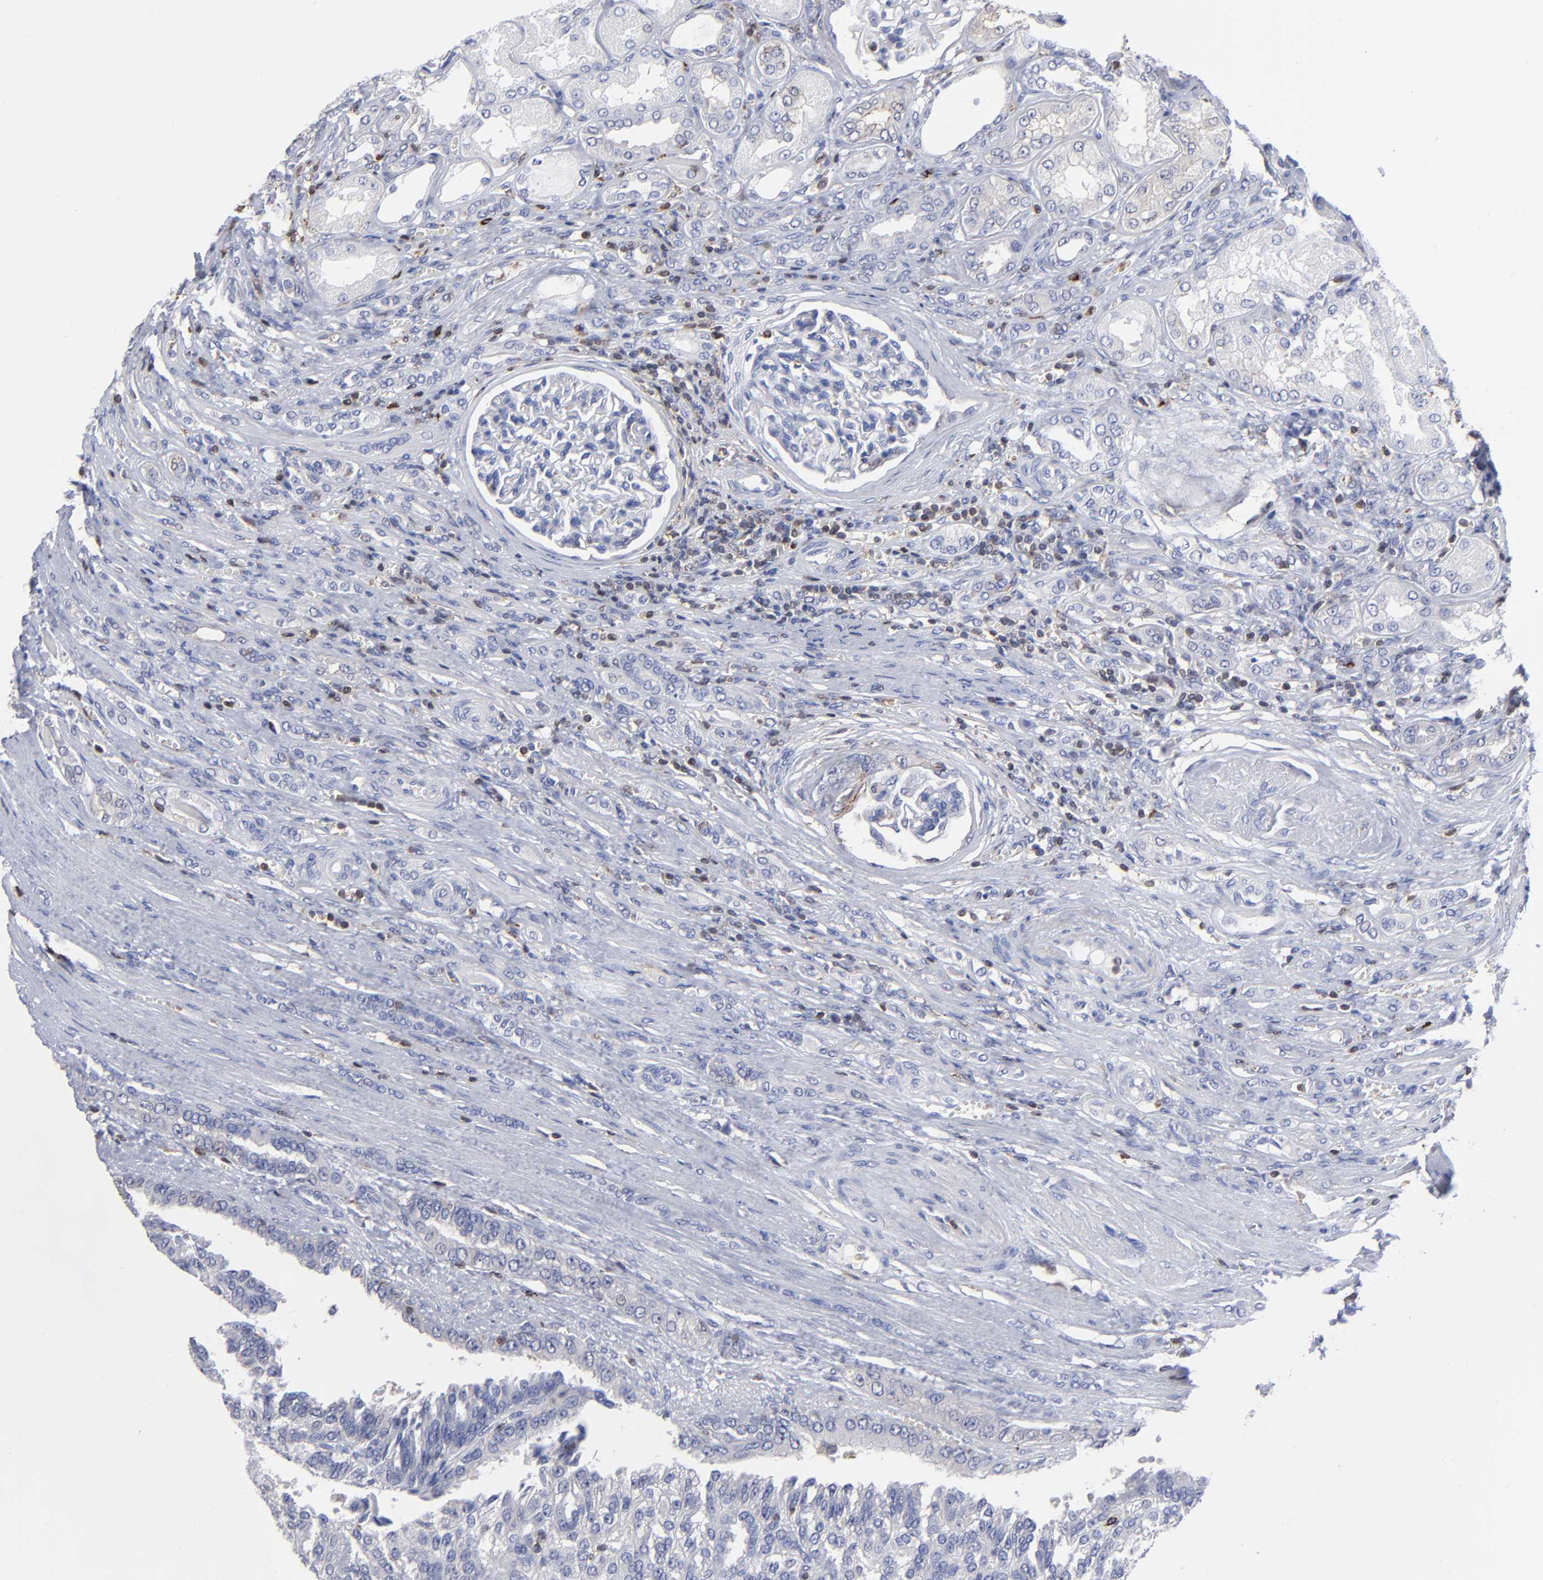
{"staining": {"intensity": "negative", "quantity": "none", "location": "none"}, "tissue": "renal cancer", "cell_type": "Tumor cells", "image_type": "cancer", "snomed": [{"axis": "morphology", "description": "Adenocarcinoma, NOS"}, {"axis": "topography", "description": "Kidney"}], "caption": "Image shows no protein expression in tumor cells of renal cancer tissue.", "gene": "TBXT", "patient": {"sex": "male", "age": 46}}